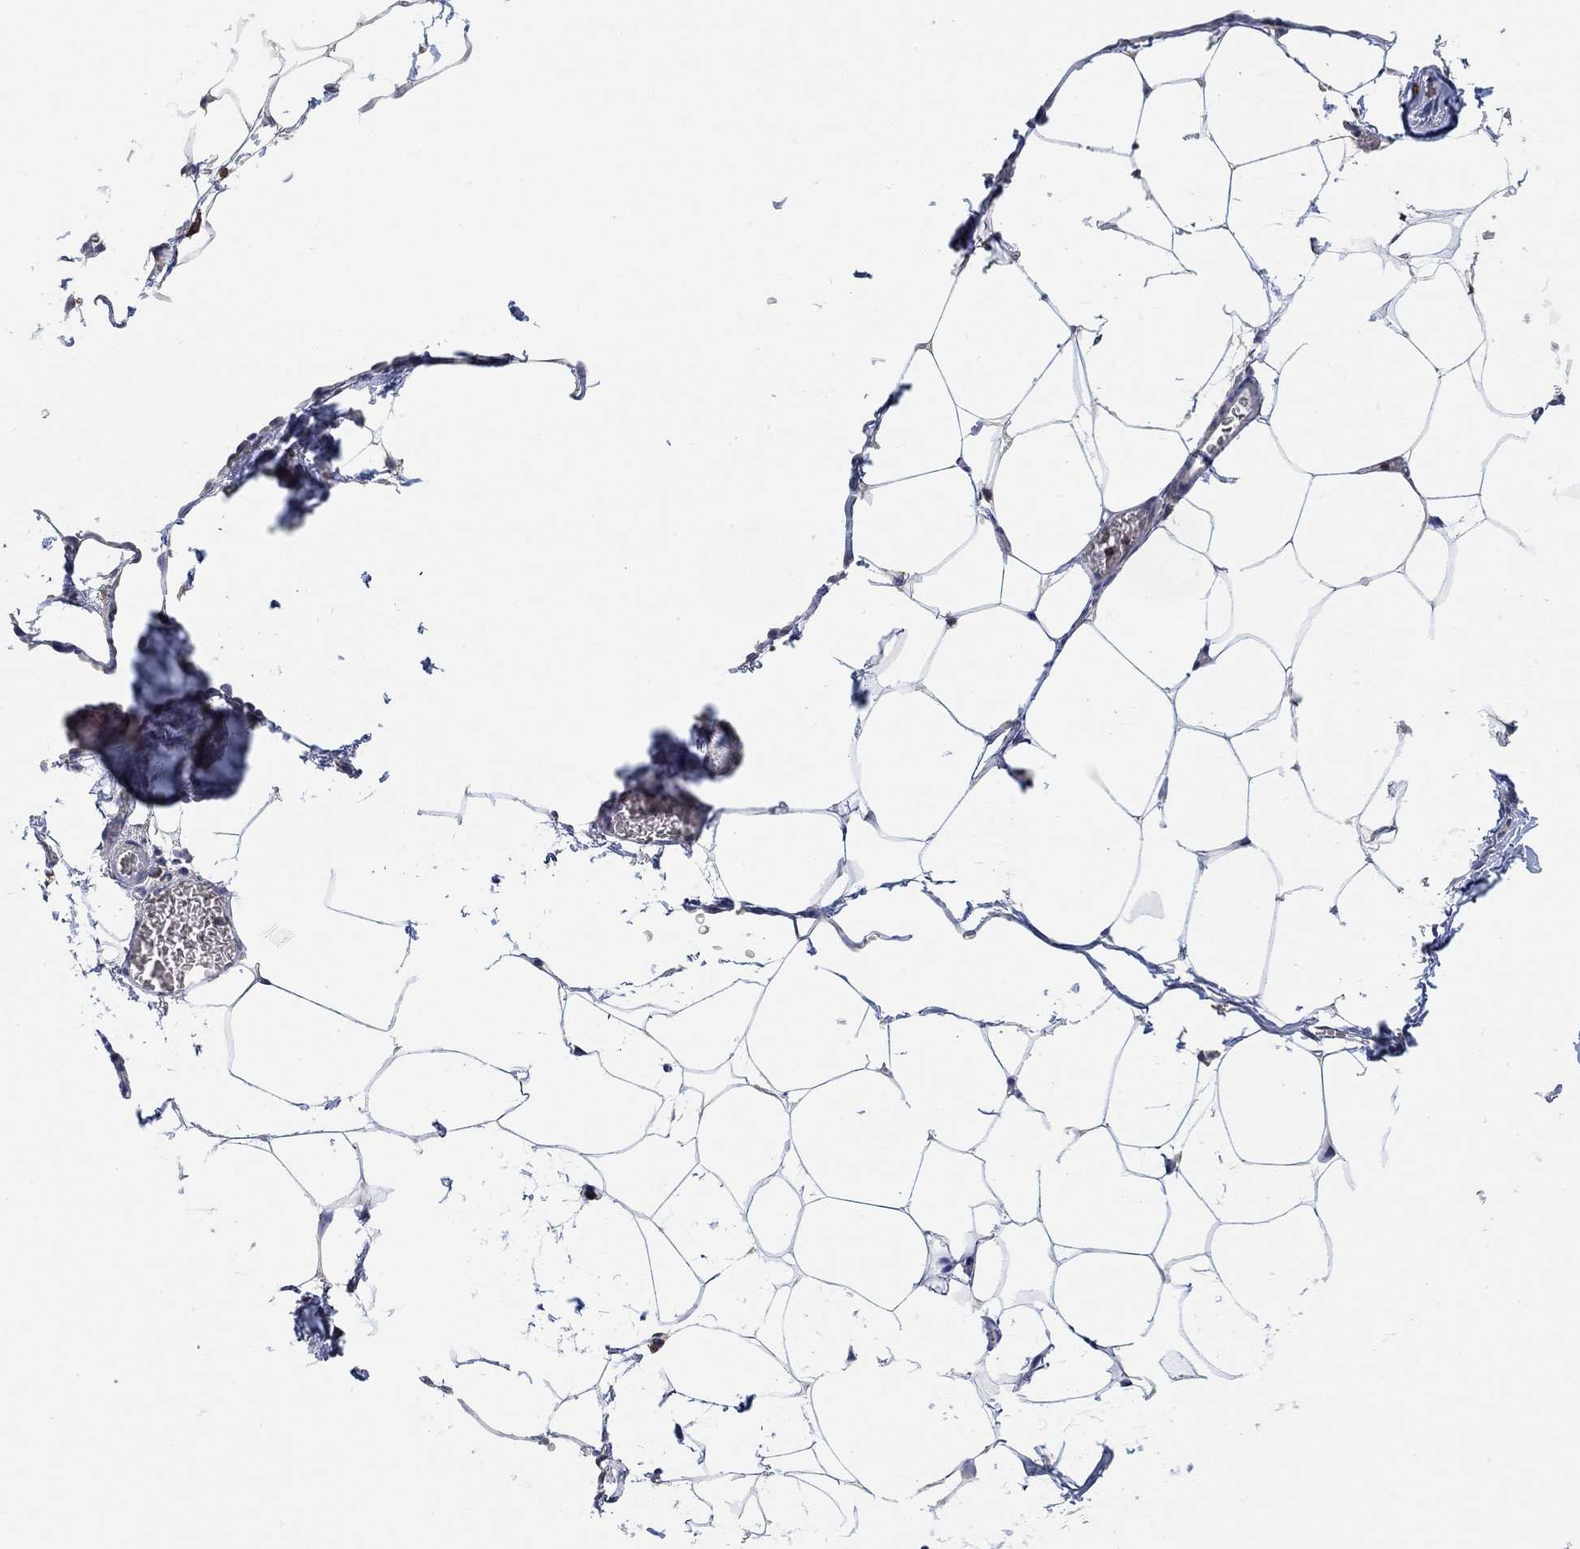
{"staining": {"intensity": "negative", "quantity": "none", "location": "none"}, "tissue": "adipose tissue", "cell_type": "Adipocytes", "image_type": "normal", "snomed": [{"axis": "morphology", "description": "Normal tissue, NOS"}, {"axis": "topography", "description": "Adipose tissue"}], "caption": "IHC photomicrograph of normal adipose tissue: adipose tissue stained with DAB demonstrates no significant protein positivity in adipocytes.", "gene": "SYT16", "patient": {"sex": "male", "age": 57}}